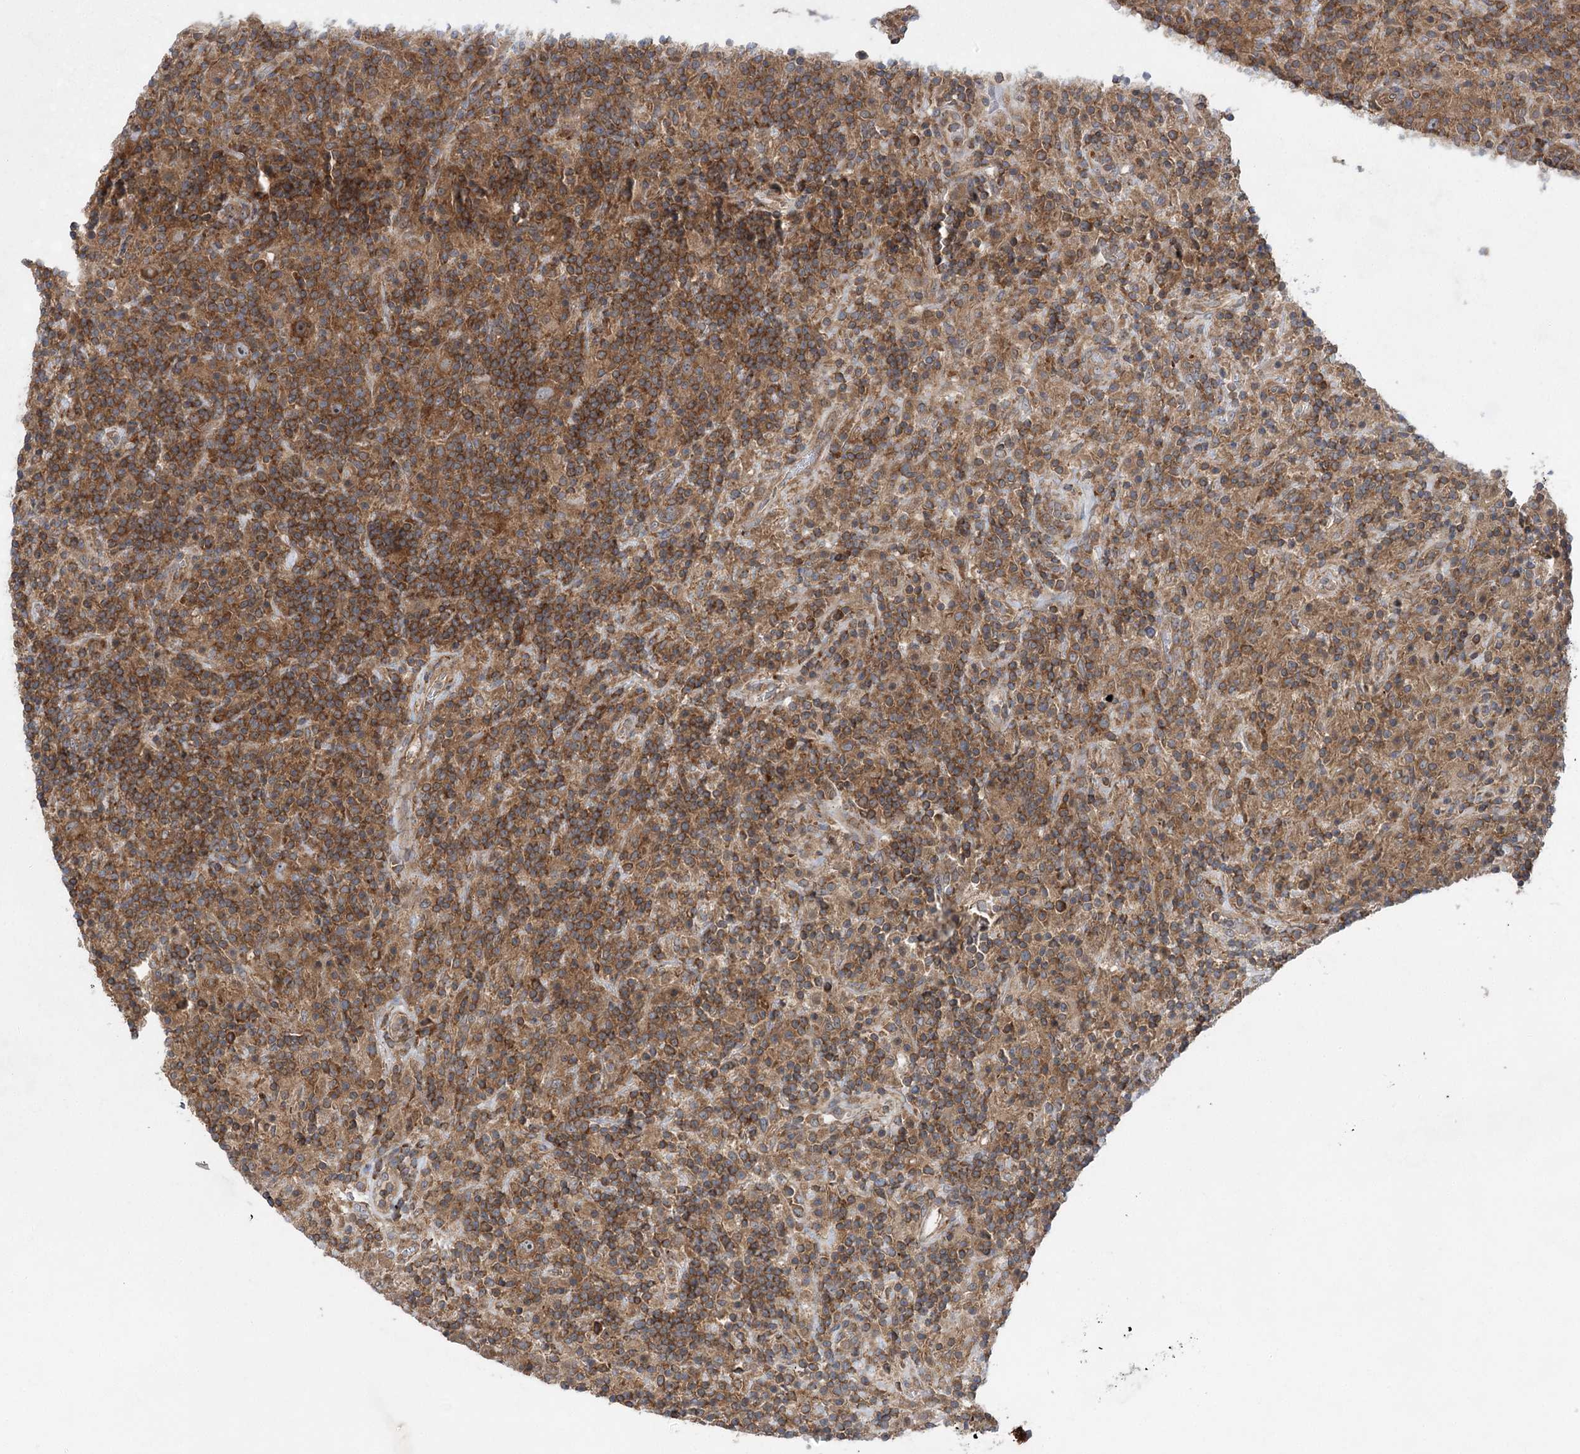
{"staining": {"intensity": "moderate", "quantity": ">75%", "location": "cytoplasmic/membranous"}, "tissue": "lymphoma", "cell_type": "Tumor cells", "image_type": "cancer", "snomed": [{"axis": "morphology", "description": "Hodgkin's disease, NOS"}, {"axis": "topography", "description": "Lymph node"}], "caption": "This photomicrograph demonstrates IHC staining of lymphoma, with medium moderate cytoplasmic/membranous staining in approximately >75% of tumor cells.", "gene": "EIF3A", "patient": {"sex": "male", "age": 70}}